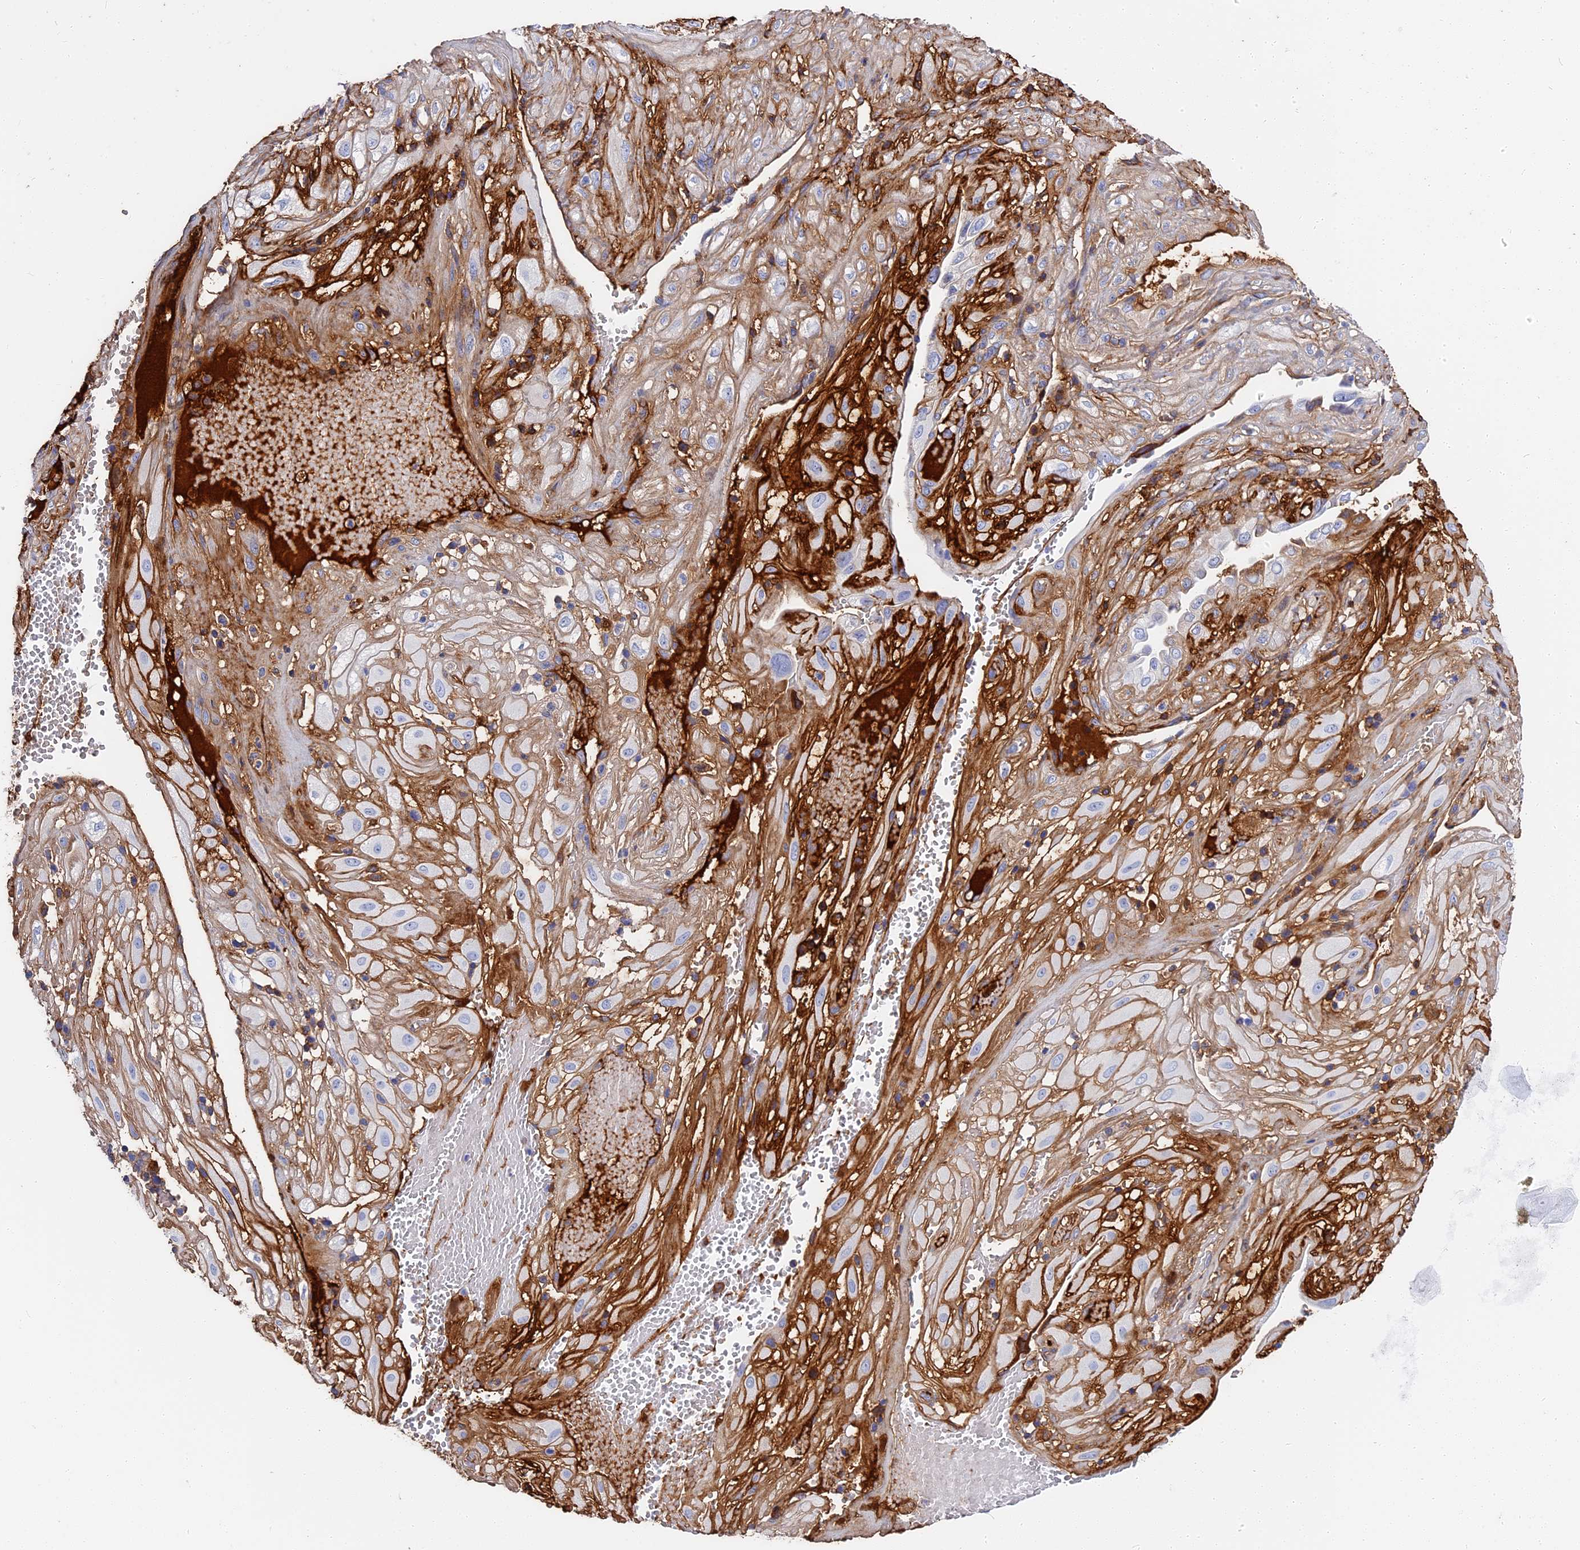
{"staining": {"intensity": "moderate", "quantity": "<25%", "location": "cytoplasmic/membranous"}, "tissue": "cervical cancer", "cell_type": "Tumor cells", "image_type": "cancer", "snomed": [{"axis": "morphology", "description": "Squamous cell carcinoma, NOS"}, {"axis": "topography", "description": "Cervix"}], "caption": "Immunohistochemical staining of cervical cancer (squamous cell carcinoma) shows low levels of moderate cytoplasmic/membranous protein staining in about <25% of tumor cells.", "gene": "ITIH1", "patient": {"sex": "female", "age": 36}}